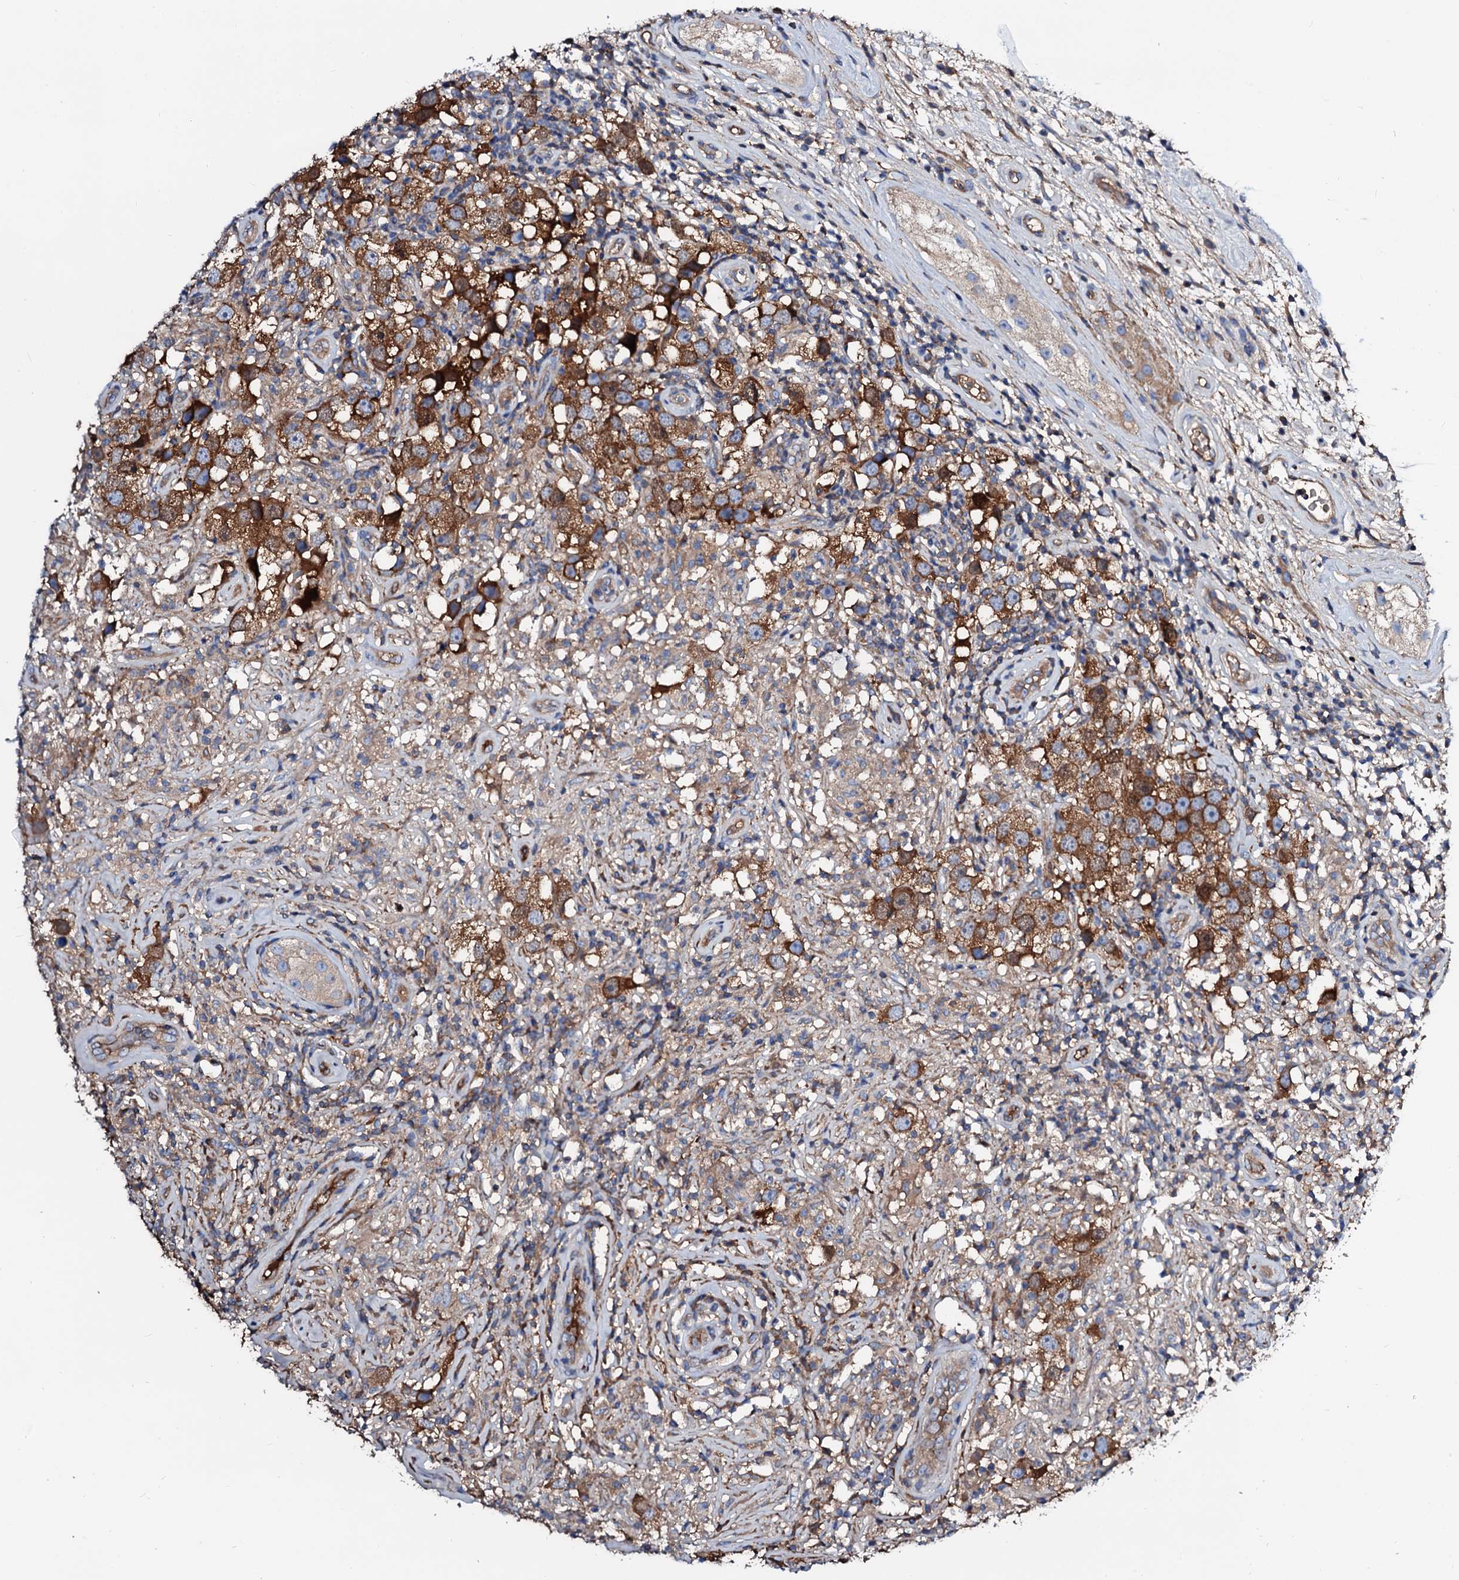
{"staining": {"intensity": "moderate", "quantity": ">75%", "location": "cytoplasmic/membranous"}, "tissue": "testis cancer", "cell_type": "Tumor cells", "image_type": "cancer", "snomed": [{"axis": "morphology", "description": "Seminoma, NOS"}, {"axis": "topography", "description": "Testis"}], "caption": "Protein staining displays moderate cytoplasmic/membranous positivity in approximately >75% of tumor cells in testis cancer. (Stains: DAB in brown, nuclei in blue, Microscopy: brightfield microscopy at high magnification).", "gene": "CSKMT", "patient": {"sex": "male", "age": 49}}